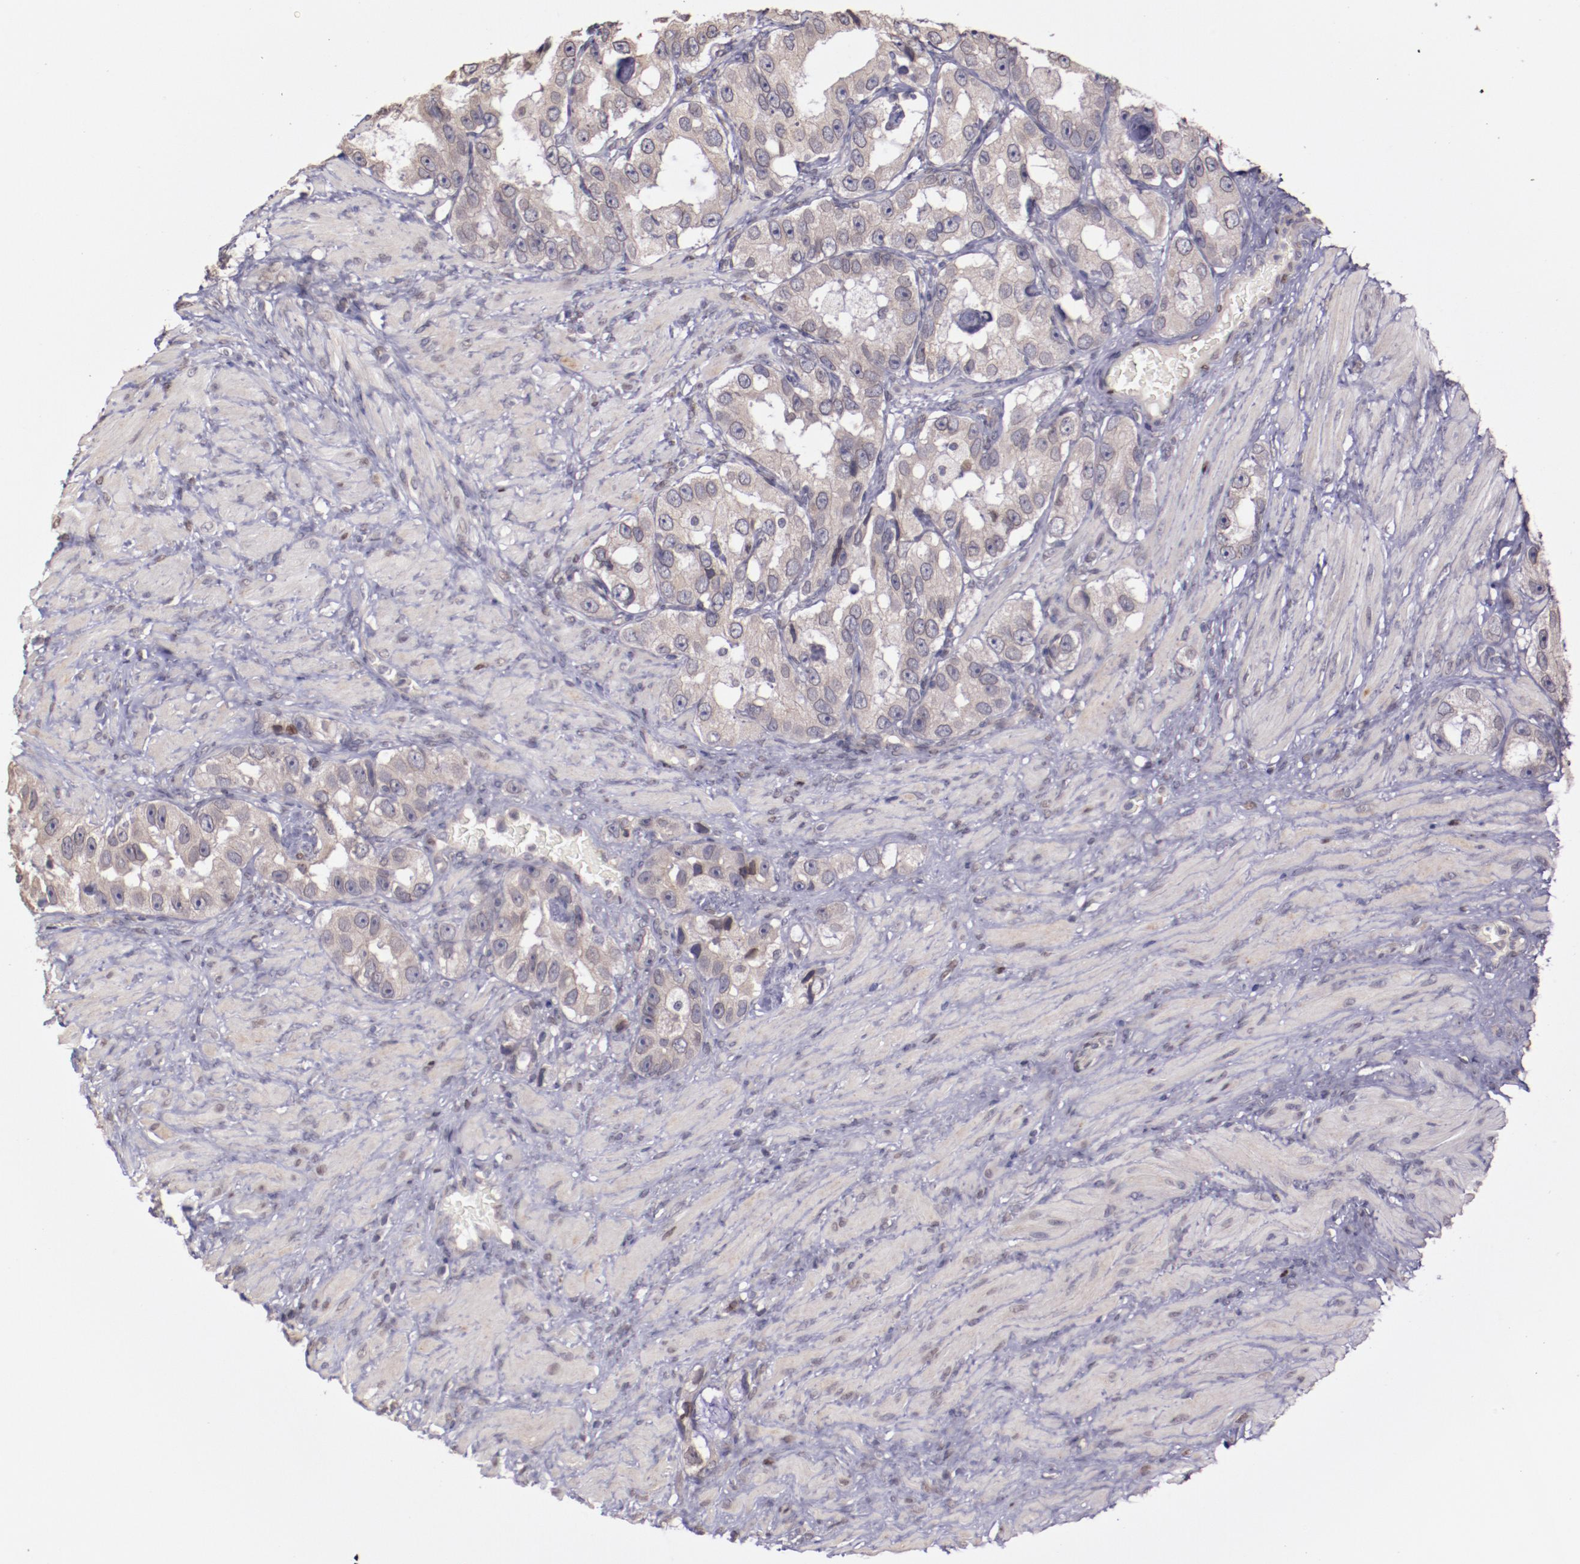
{"staining": {"intensity": "weak", "quantity": ">75%", "location": "cytoplasmic/membranous"}, "tissue": "prostate cancer", "cell_type": "Tumor cells", "image_type": "cancer", "snomed": [{"axis": "morphology", "description": "Adenocarcinoma, High grade"}, {"axis": "topography", "description": "Prostate"}], "caption": "A histopathology image showing weak cytoplasmic/membranous expression in approximately >75% of tumor cells in prostate cancer (high-grade adenocarcinoma), as visualized by brown immunohistochemical staining.", "gene": "NUP62CL", "patient": {"sex": "male", "age": 63}}